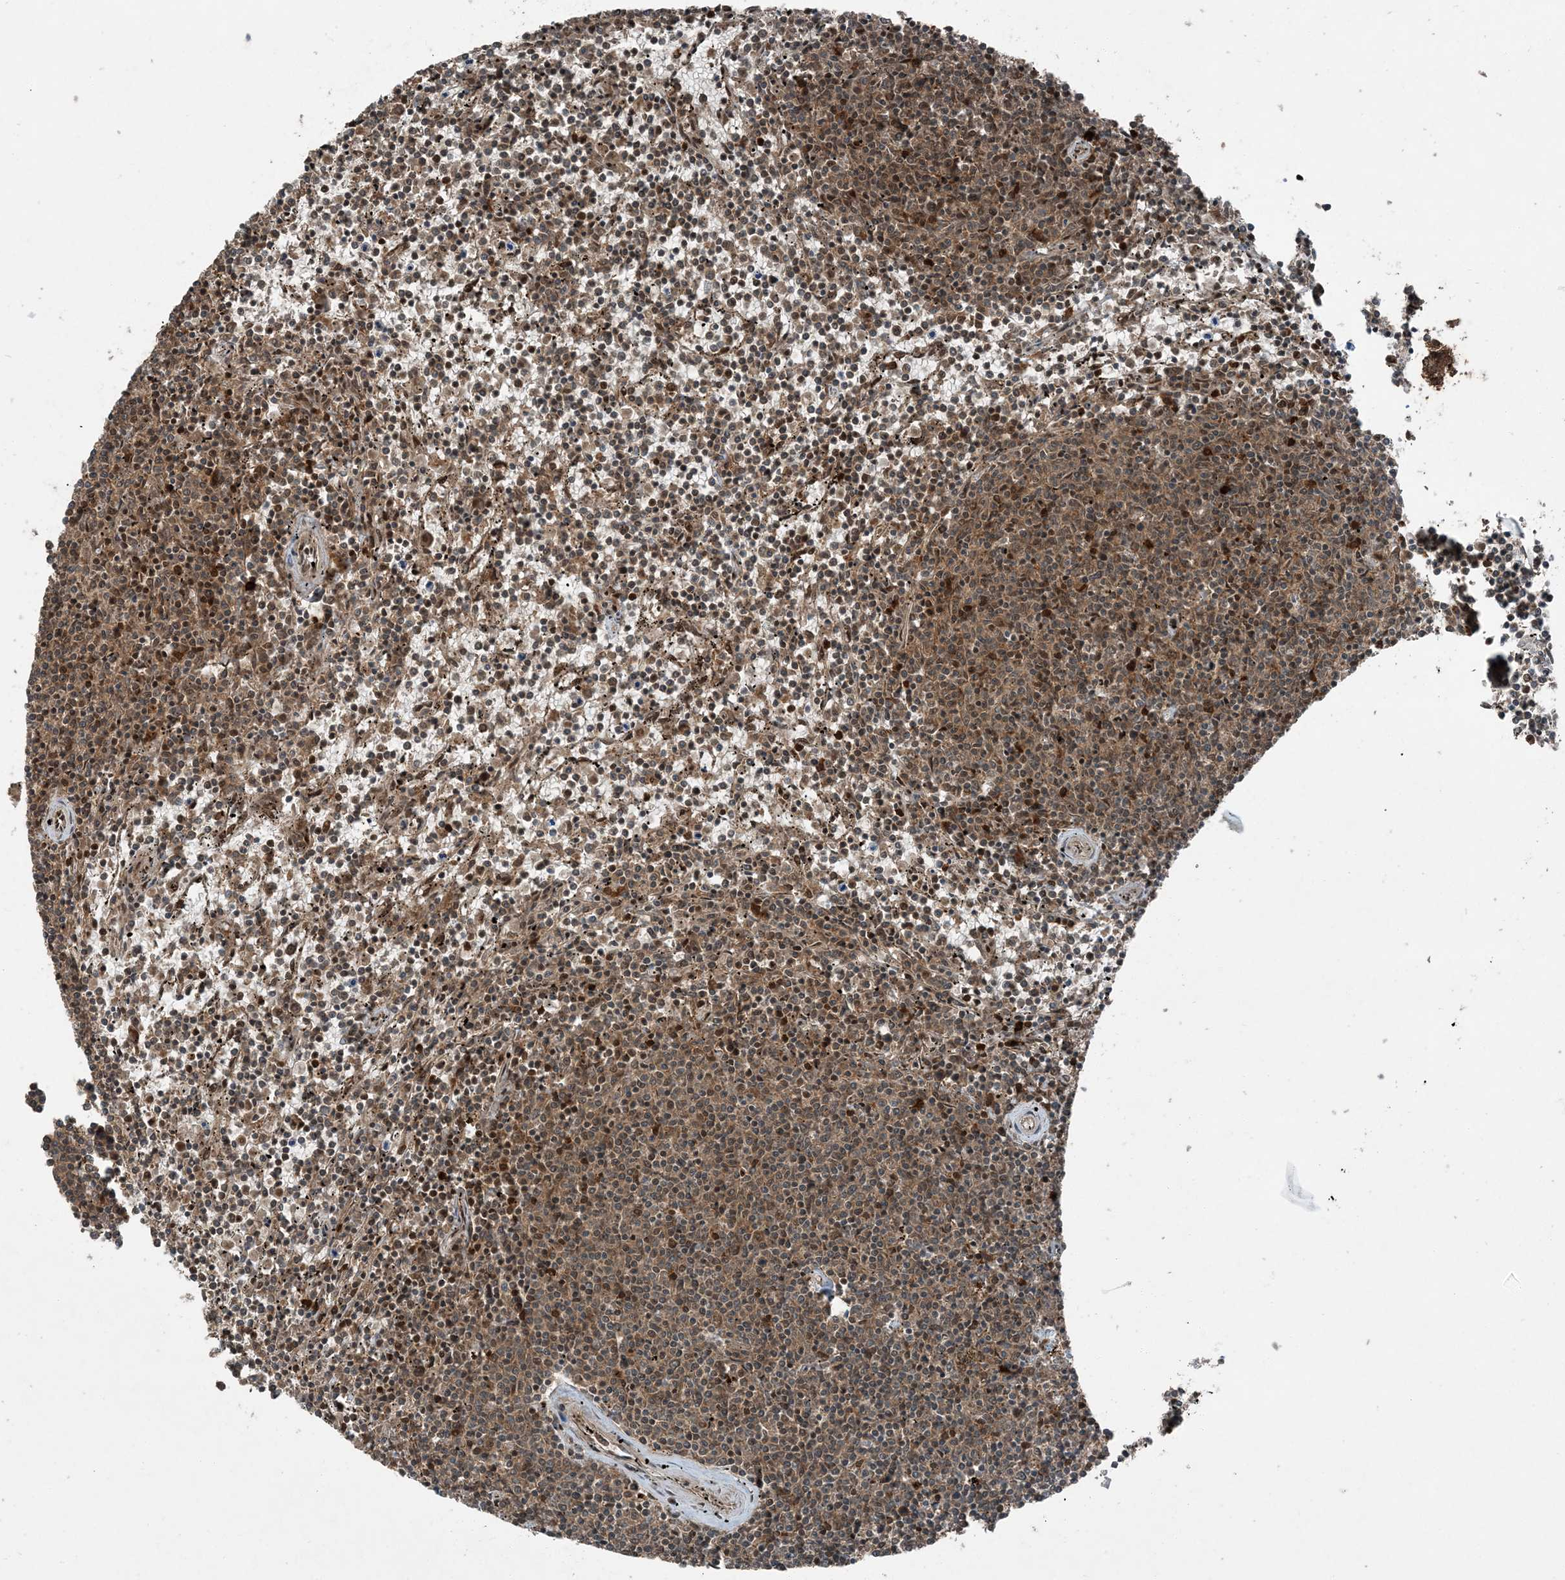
{"staining": {"intensity": "moderate", "quantity": ">75%", "location": "cytoplasmic/membranous"}, "tissue": "lymphoma", "cell_type": "Tumor cells", "image_type": "cancer", "snomed": [{"axis": "morphology", "description": "Malignant lymphoma, non-Hodgkin's type, Low grade"}, {"axis": "topography", "description": "Spleen"}], "caption": "A medium amount of moderate cytoplasmic/membranous positivity is present in approximately >75% of tumor cells in low-grade malignant lymphoma, non-Hodgkin's type tissue.", "gene": "TRAPPC12", "patient": {"sex": "female", "age": 50}}